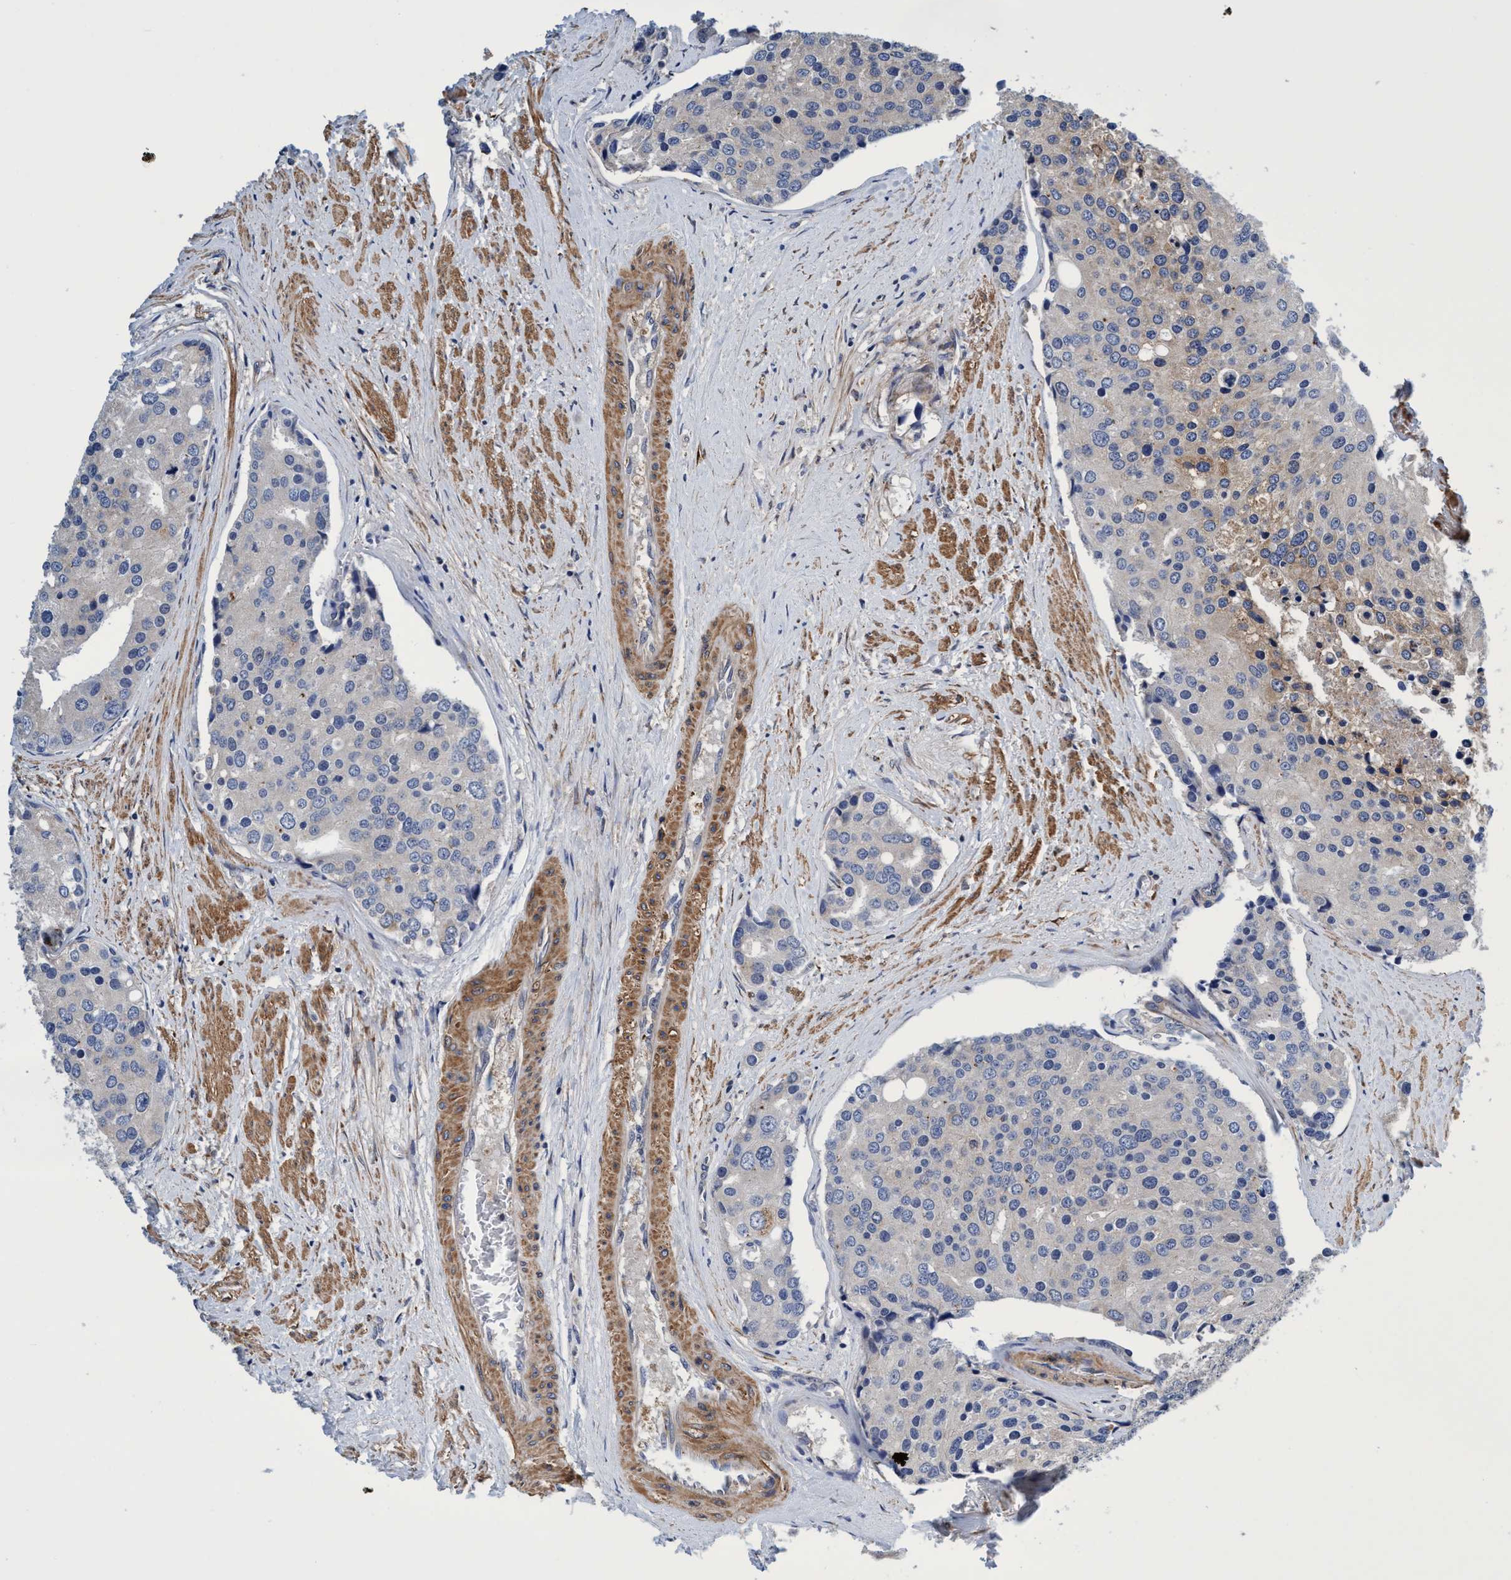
{"staining": {"intensity": "negative", "quantity": "none", "location": "none"}, "tissue": "prostate cancer", "cell_type": "Tumor cells", "image_type": "cancer", "snomed": [{"axis": "morphology", "description": "Adenocarcinoma, High grade"}, {"axis": "topography", "description": "Prostate"}], "caption": "The immunohistochemistry (IHC) histopathology image has no significant expression in tumor cells of high-grade adenocarcinoma (prostate) tissue. (Brightfield microscopy of DAB IHC at high magnification).", "gene": "CALCOCO2", "patient": {"sex": "male", "age": 50}}